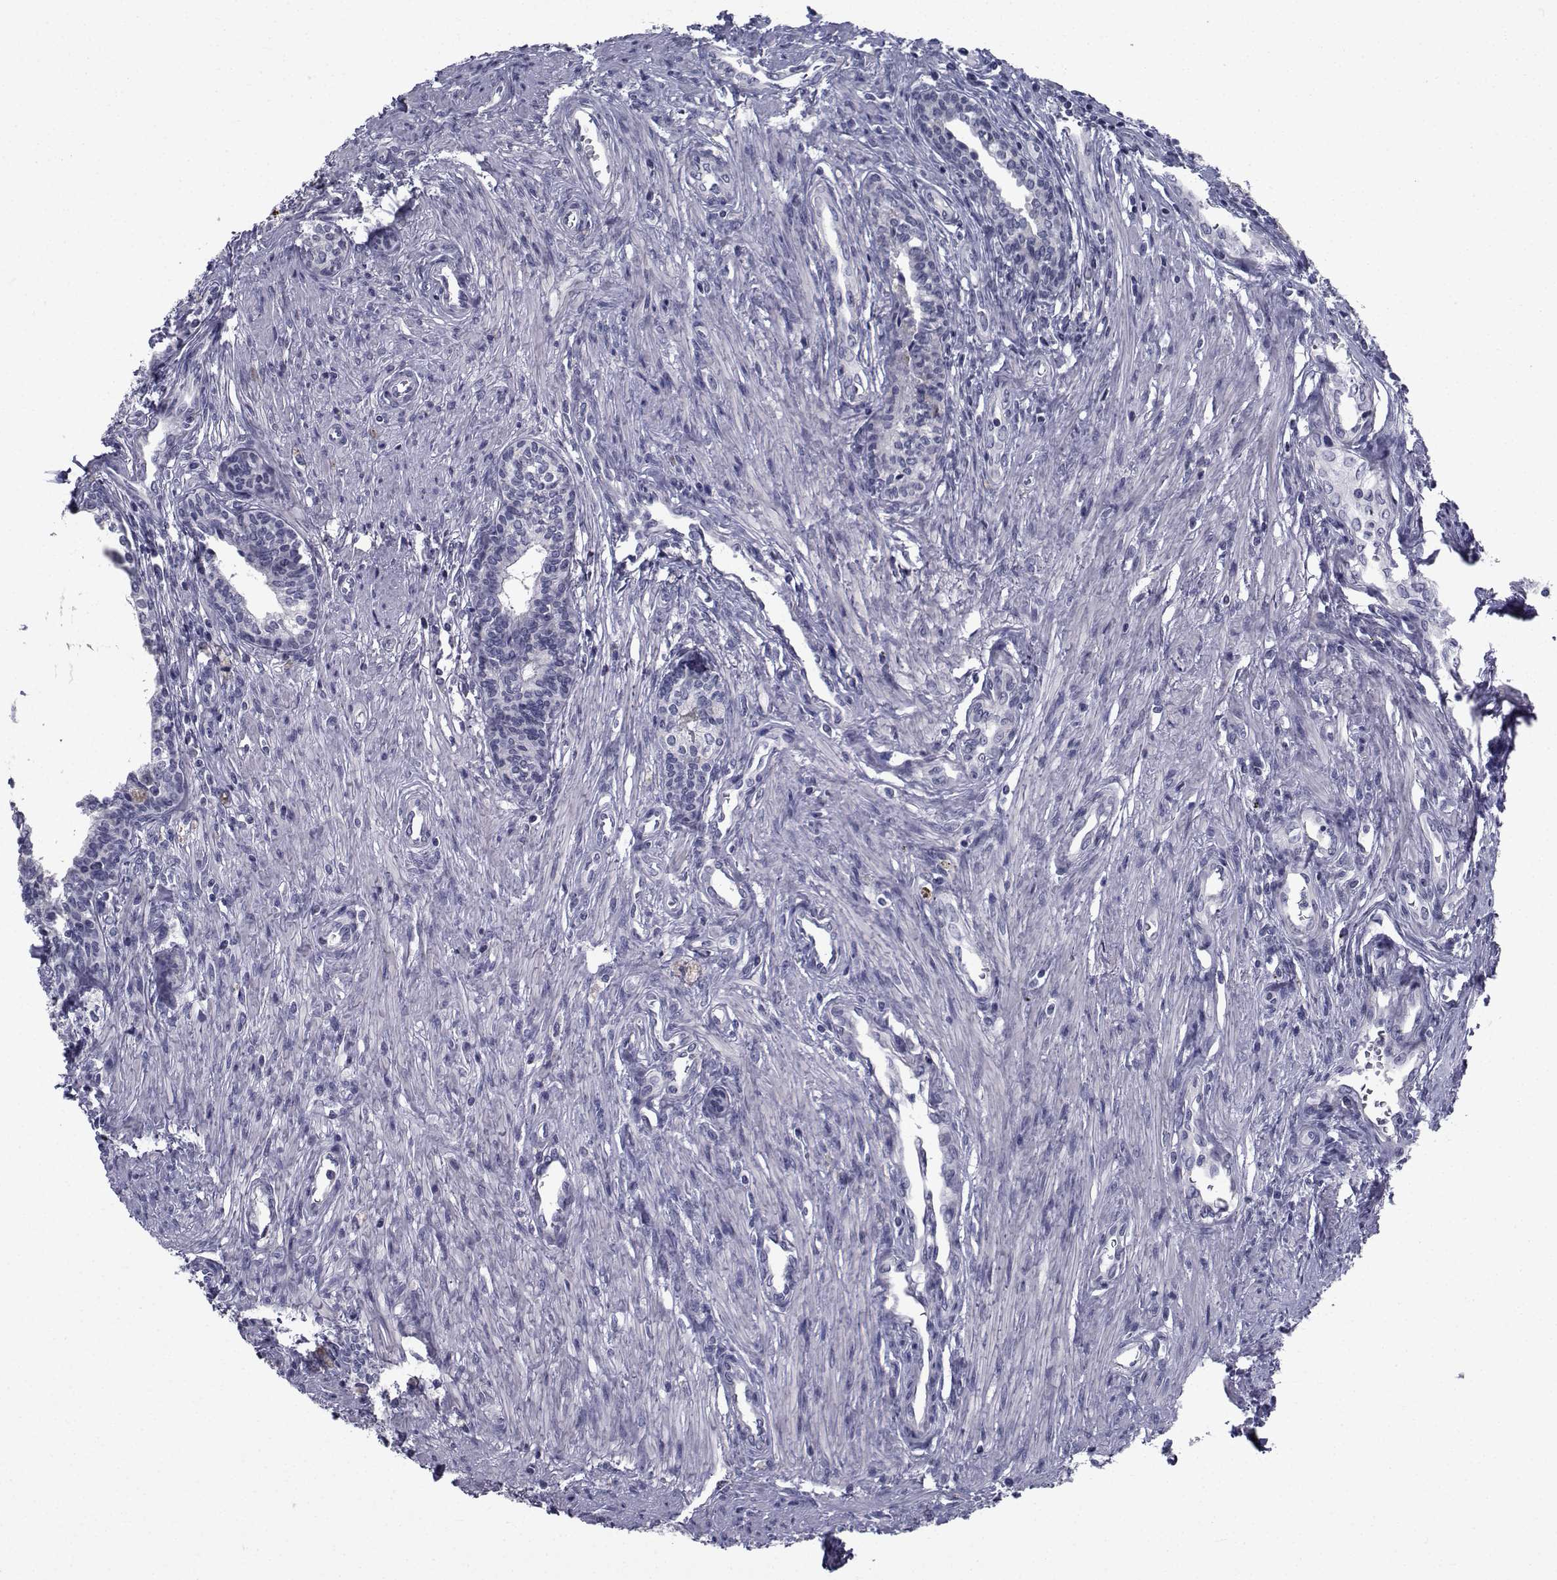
{"staining": {"intensity": "negative", "quantity": "none", "location": "none"}, "tissue": "prostate", "cell_type": "Glandular cells", "image_type": "normal", "snomed": [{"axis": "morphology", "description": "Normal tissue, NOS"}, {"axis": "topography", "description": "Prostate"}], "caption": "Protein analysis of unremarkable prostate exhibits no significant staining in glandular cells.", "gene": "CHRNA1", "patient": {"sex": "male", "age": 60}}